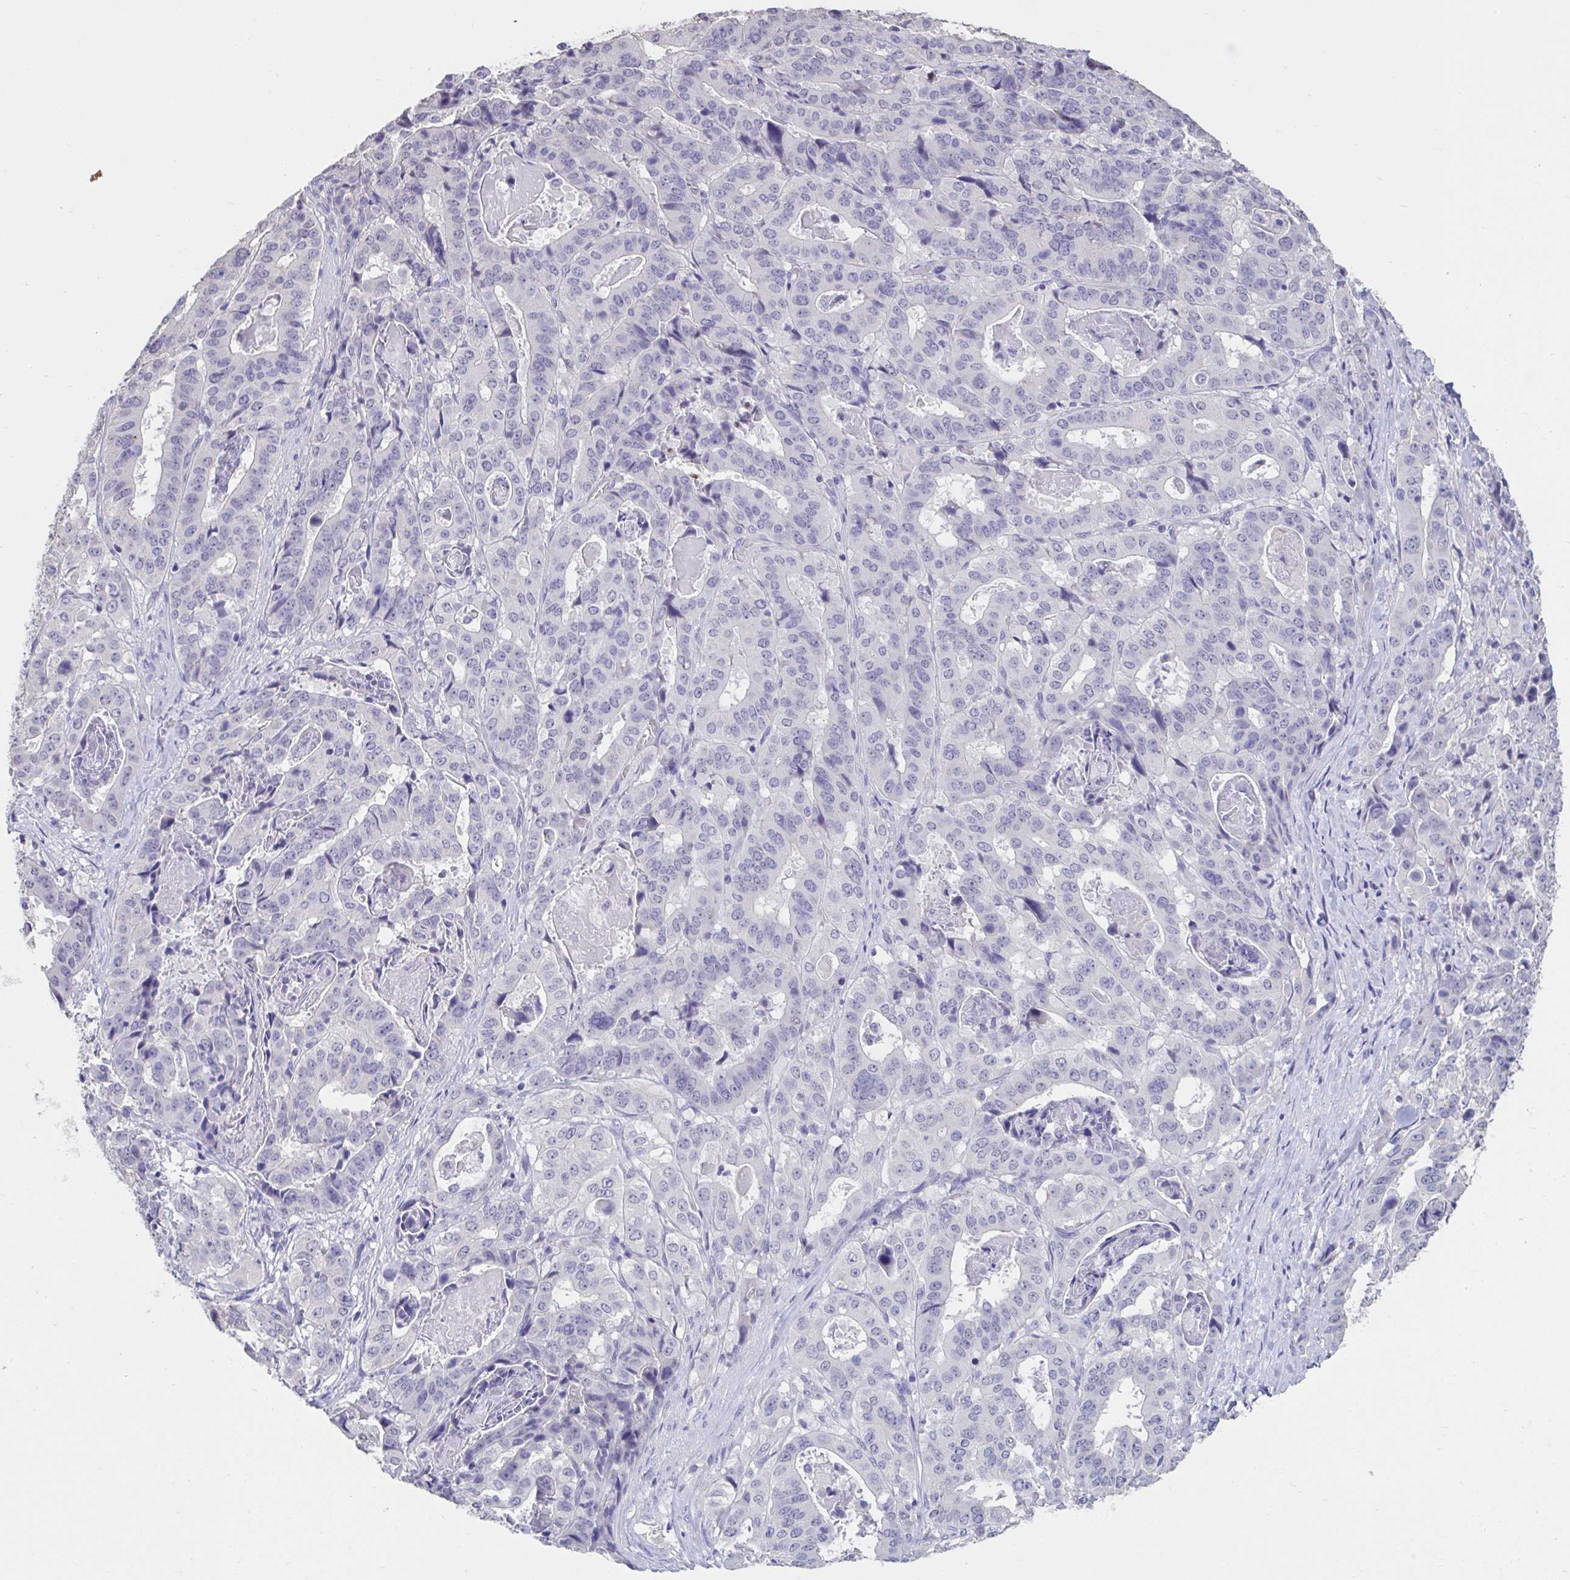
{"staining": {"intensity": "negative", "quantity": "none", "location": "none"}, "tissue": "stomach cancer", "cell_type": "Tumor cells", "image_type": "cancer", "snomed": [{"axis": "morphology", "description": "Adenocarcinoma, NOS"}, {"axis": "topography", "description": "Stomach"}], "caption": "The image exhibits no staining of tumor cells in stomach cancer.", "gene": "GPR162", "patient": {"sex": "male", "age": 48}}